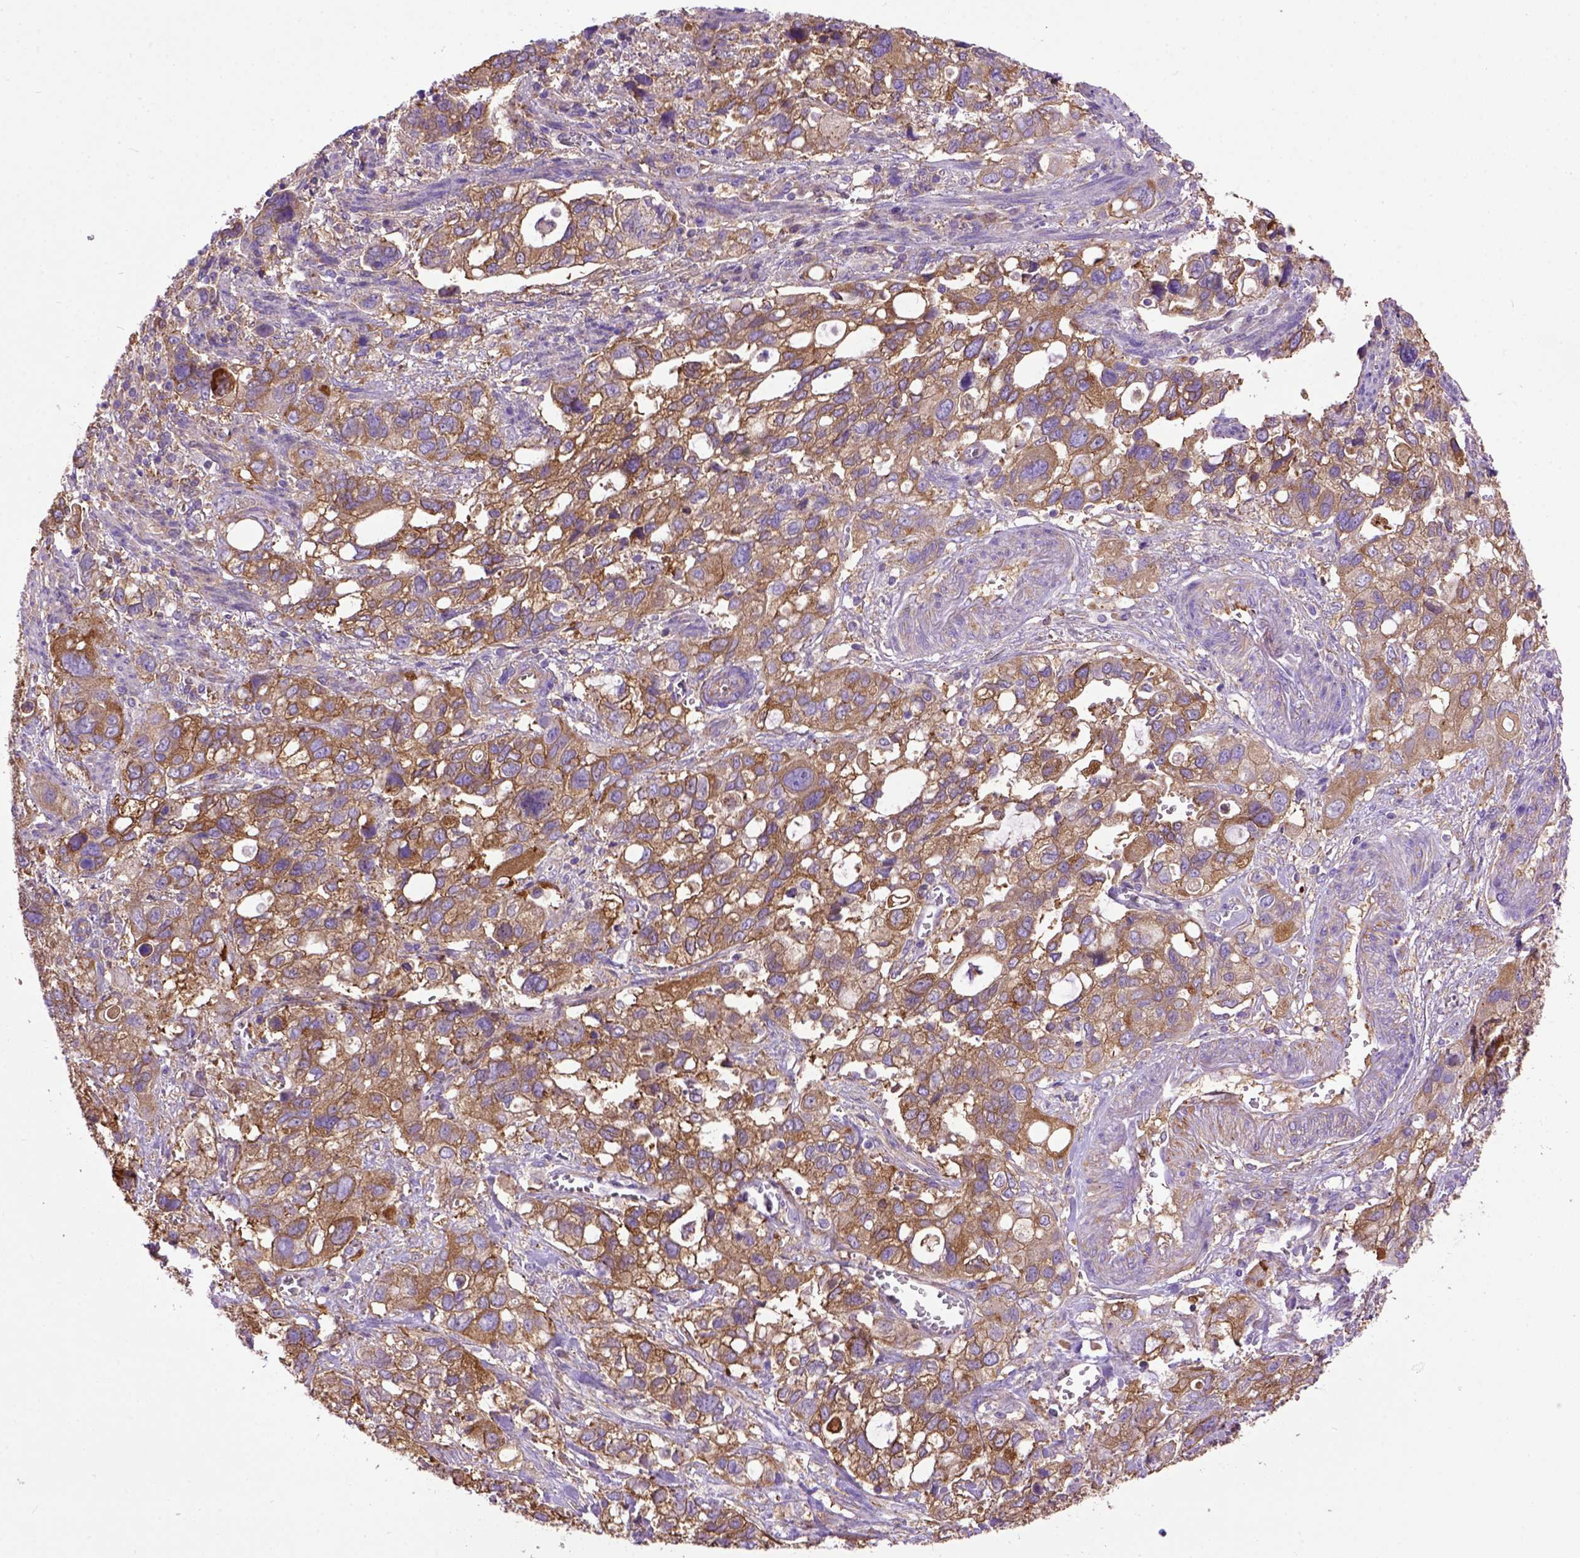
{"staining": {"intensity": "moderate", "quantity": ">75%", "location": "cytoplasmic/membranous"}, "tissue": "stomach cancer", "cell_type": "Tumor cells", "image_type": "cancer", "snomed": [{"axis": "morphology", "description": "Adenocarcinoma, NOS"}, {"axis": "topography", "description": "Stomach, upper"}], "caption": "The photomicrograph exhibits staining of stomach cancer, revealing moderate cytoplasmic/membranous protein positivity (brown color) within tumor cells.", "gene": "MVP", "patient": {"sex": "female", "age": 81}}